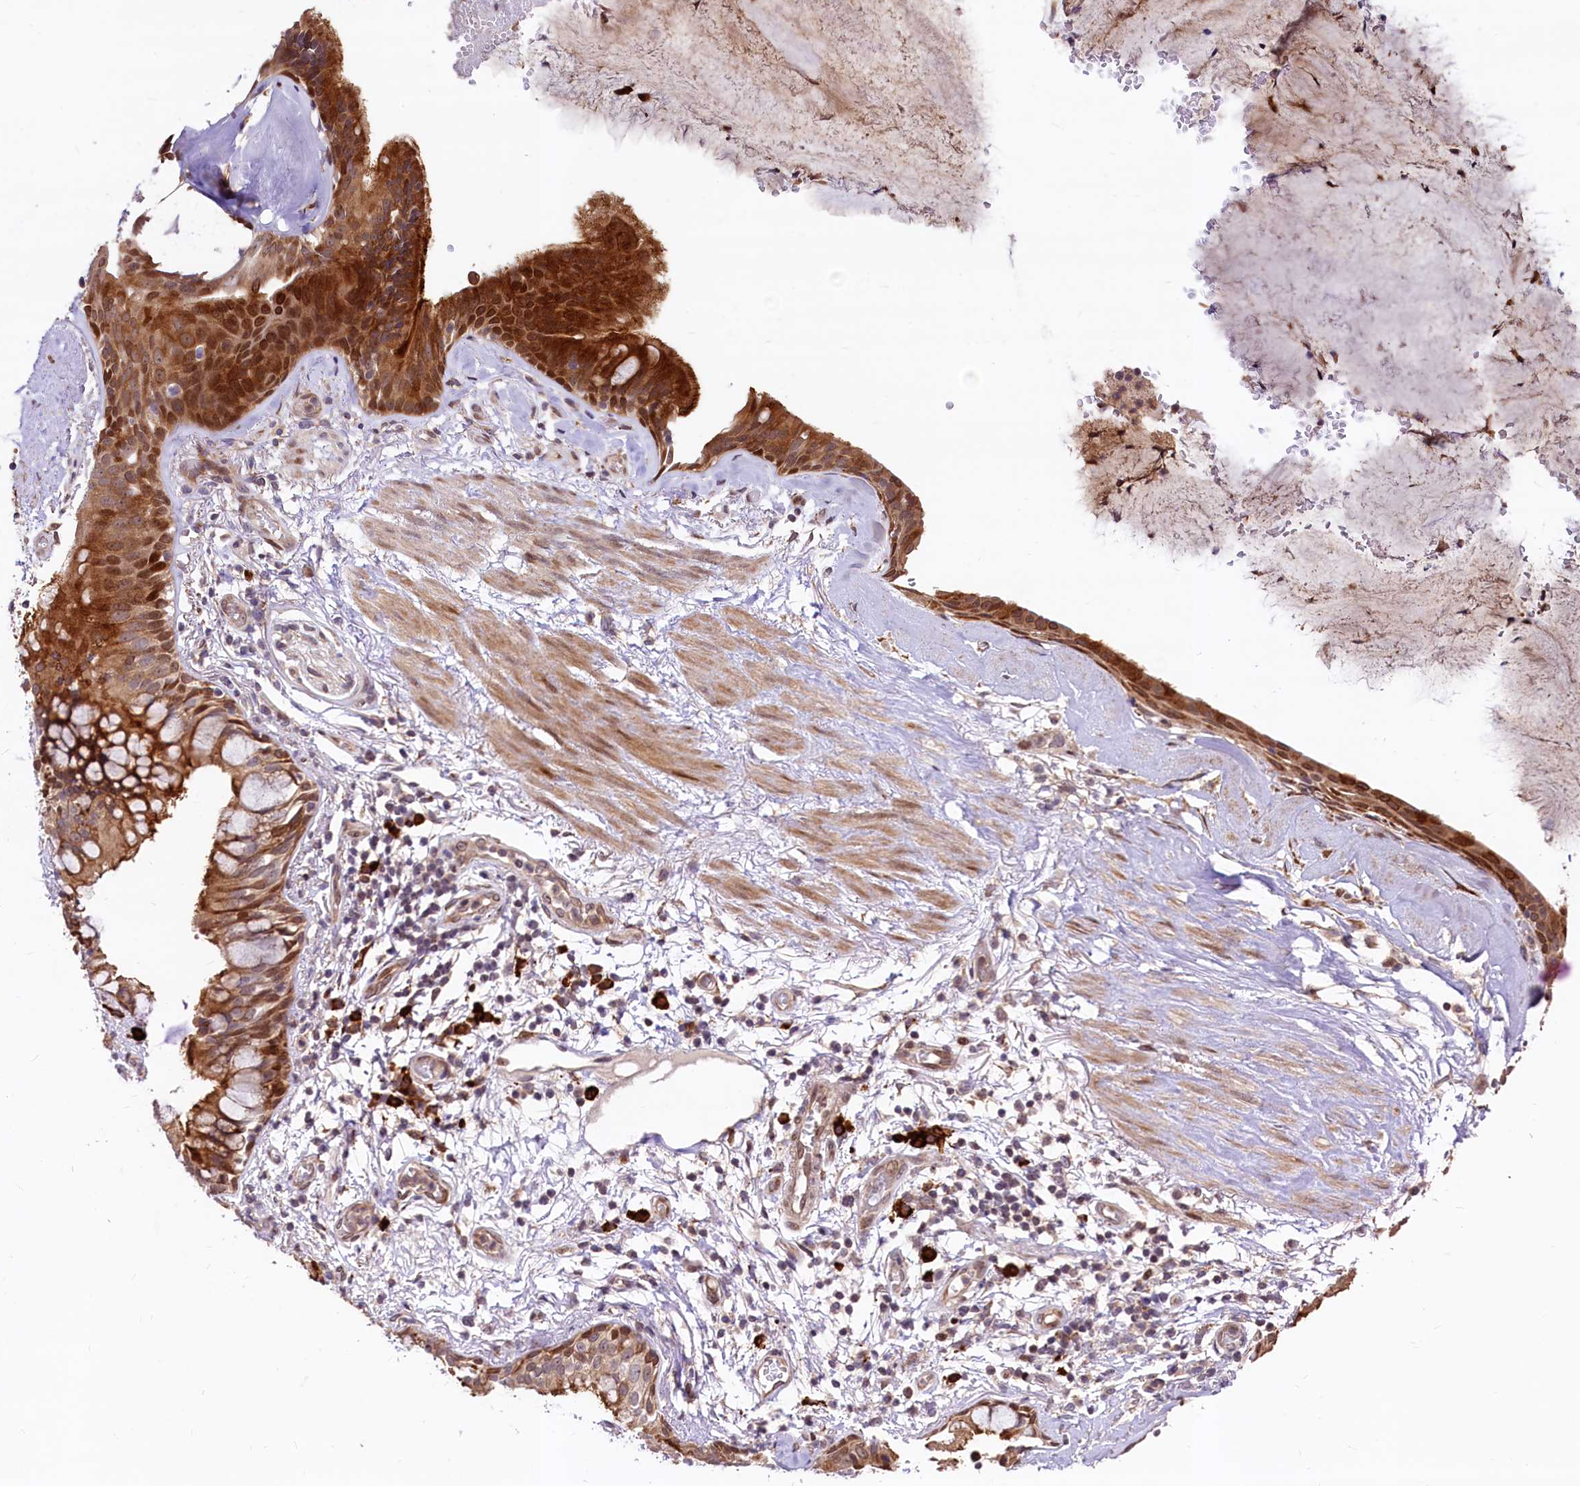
{"staining": {"intensity": "weak", "quantity": "<25%", "location": "cytoplasmic/membranous"}, "tissue": "adipose tissue", "cell_type": "Adipocytes", "image_type": "normal", "snomed": [{"axis": "morphology", "description": "Normal tissue, NOS"}, {"axis": "topography", "description": "Cartilage tissue"}], "caption": "Immunohistochemical staining of benign adipose tissue exhibits no significant staining in adipocytes.", "gene": "C5orf15", "patient": {"sex": "female", "age": 63}}